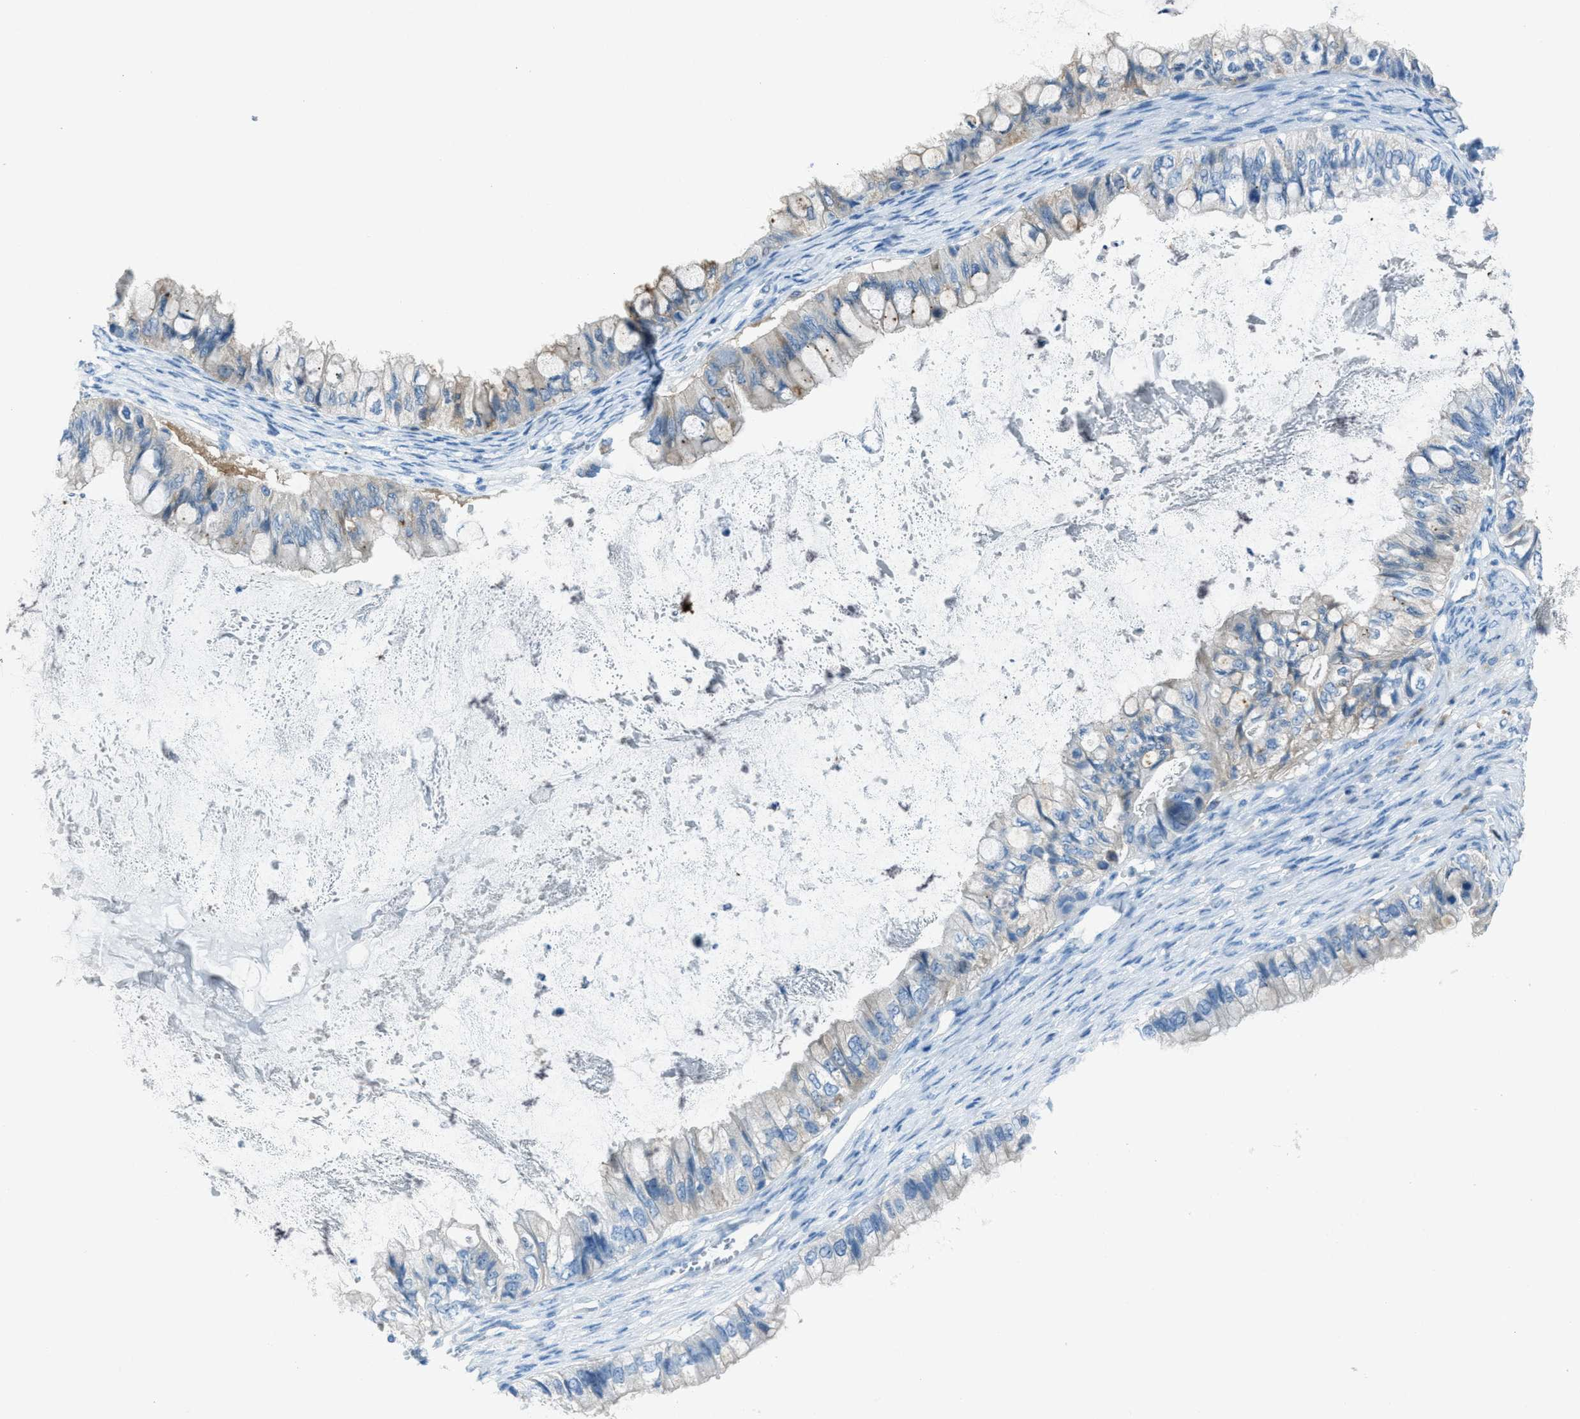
{"staining": {"intensity": "weak", "quantity": "<25%", "location": "cytoplasmic/membranous"}, "tissue": "ovarian cancer", "cell_type": "Tumor cells", "image_type": "cancer", "snomed": [{"axis": "morphology", "description": "Cystadenocarcinoma, mucinous, NOS"}, {"axis": "topography", "description": "Ovary"}], "caption": "A high-resolution micrograph shows immunohistochemistry staining of ovarian mucinous cystadenocarcinoma, which displays no significant expression in tumor cells. (DAB (3,3'-diaminobenzidine) IHC visualized using brightfield microscopy, high magnification).", "gene": "MATCAP2", "patient": {"sex": "female", "age": 80}}